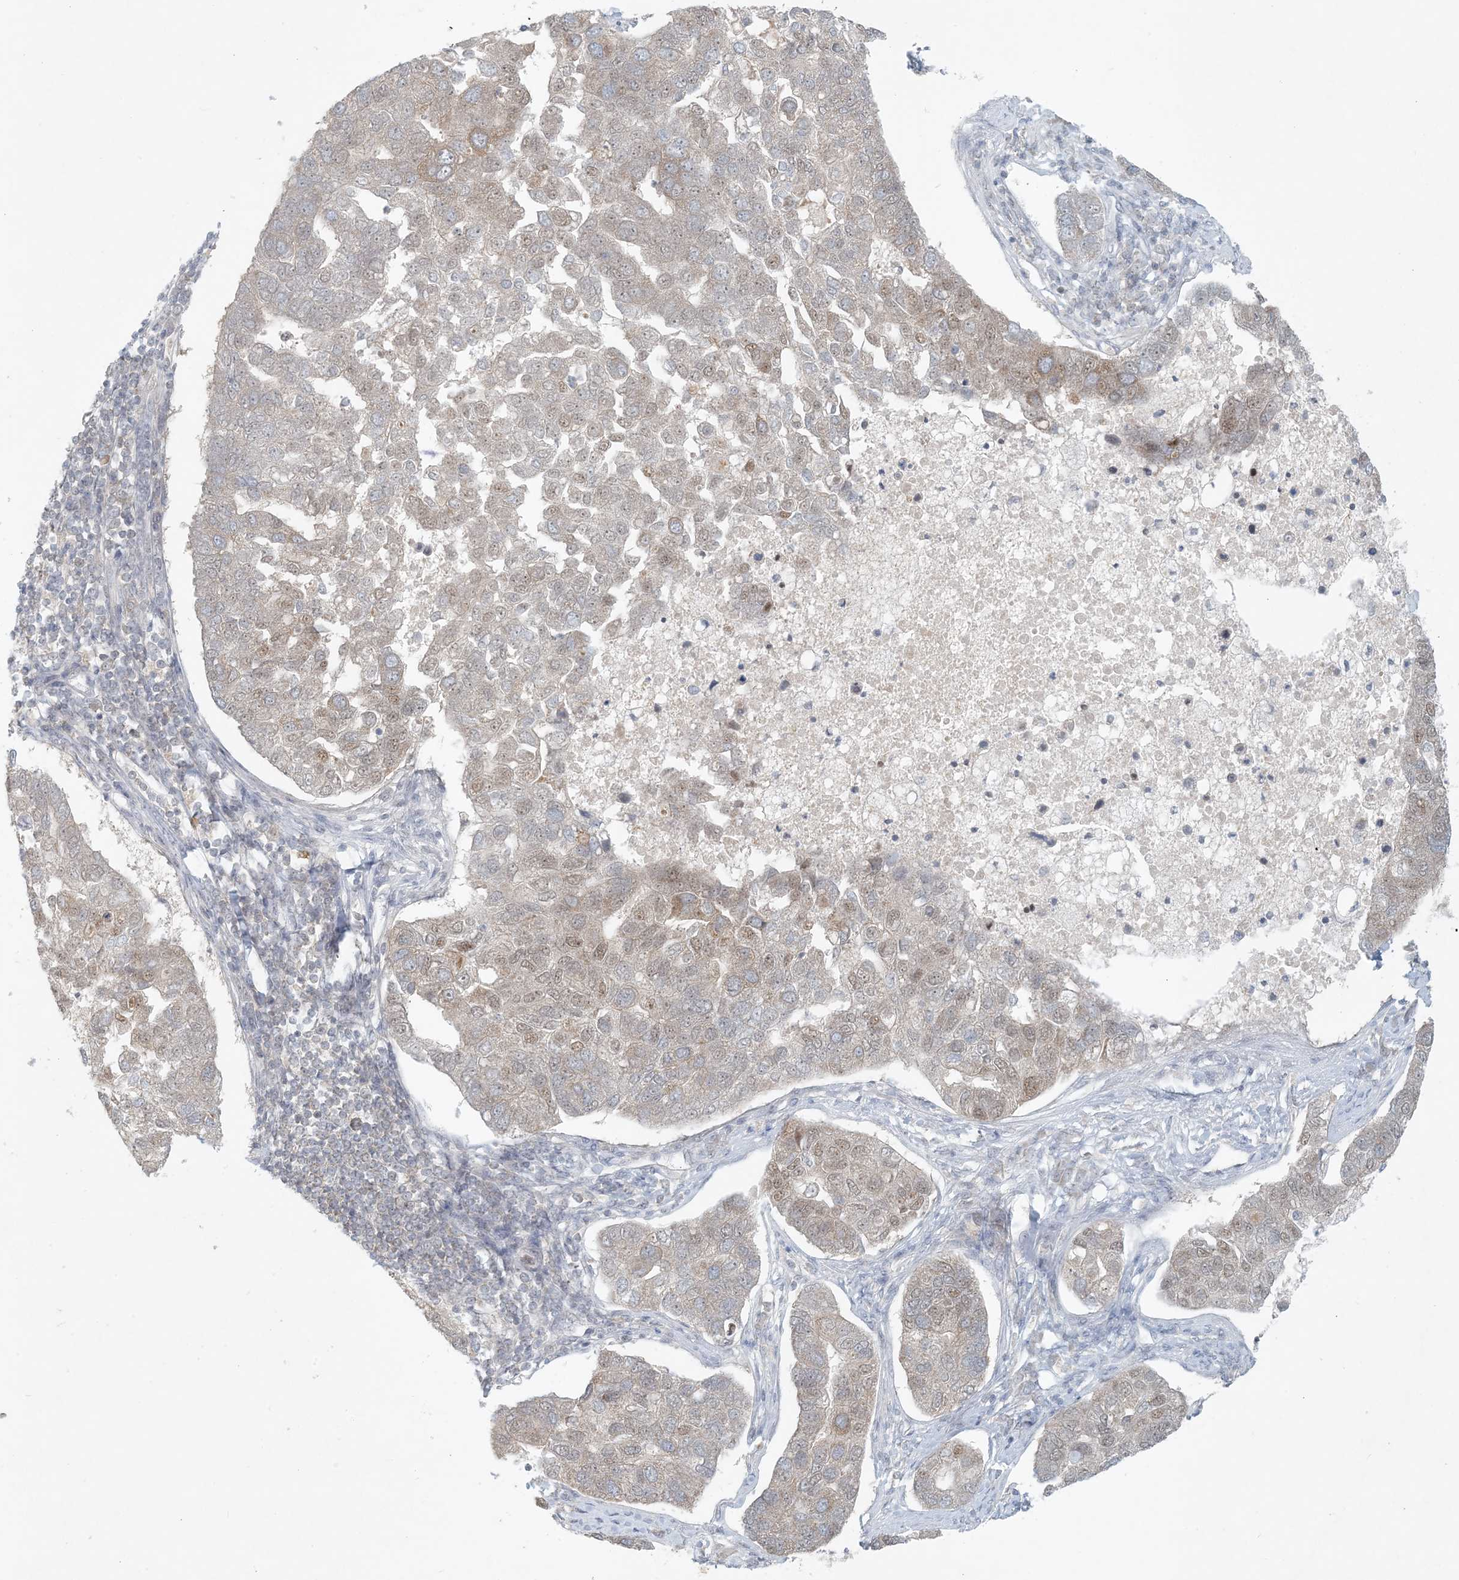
{"staining": {"intensity": "weak", "quantity": "<25%", "location": "cytoplasmic/membranous"}, "tissue": "pancreatic cancer", "cell_type": "Tumor cells", "image_type": "cancer", "snomed": [{"axis": "morphology", "description": "Adenocarcinoma, NOS"}, {"axis": "topography", "description": "Pancreas"}], "caption": "A high-resolution histopathology image shows immunohistochemistry staining of pancreatic adenocarcinoma, which exhibits no significant expression in tumor cells. Nuclei are stained in blue.", "gene": "OBI1", "patient": {"sex": "female", "age": 61}}